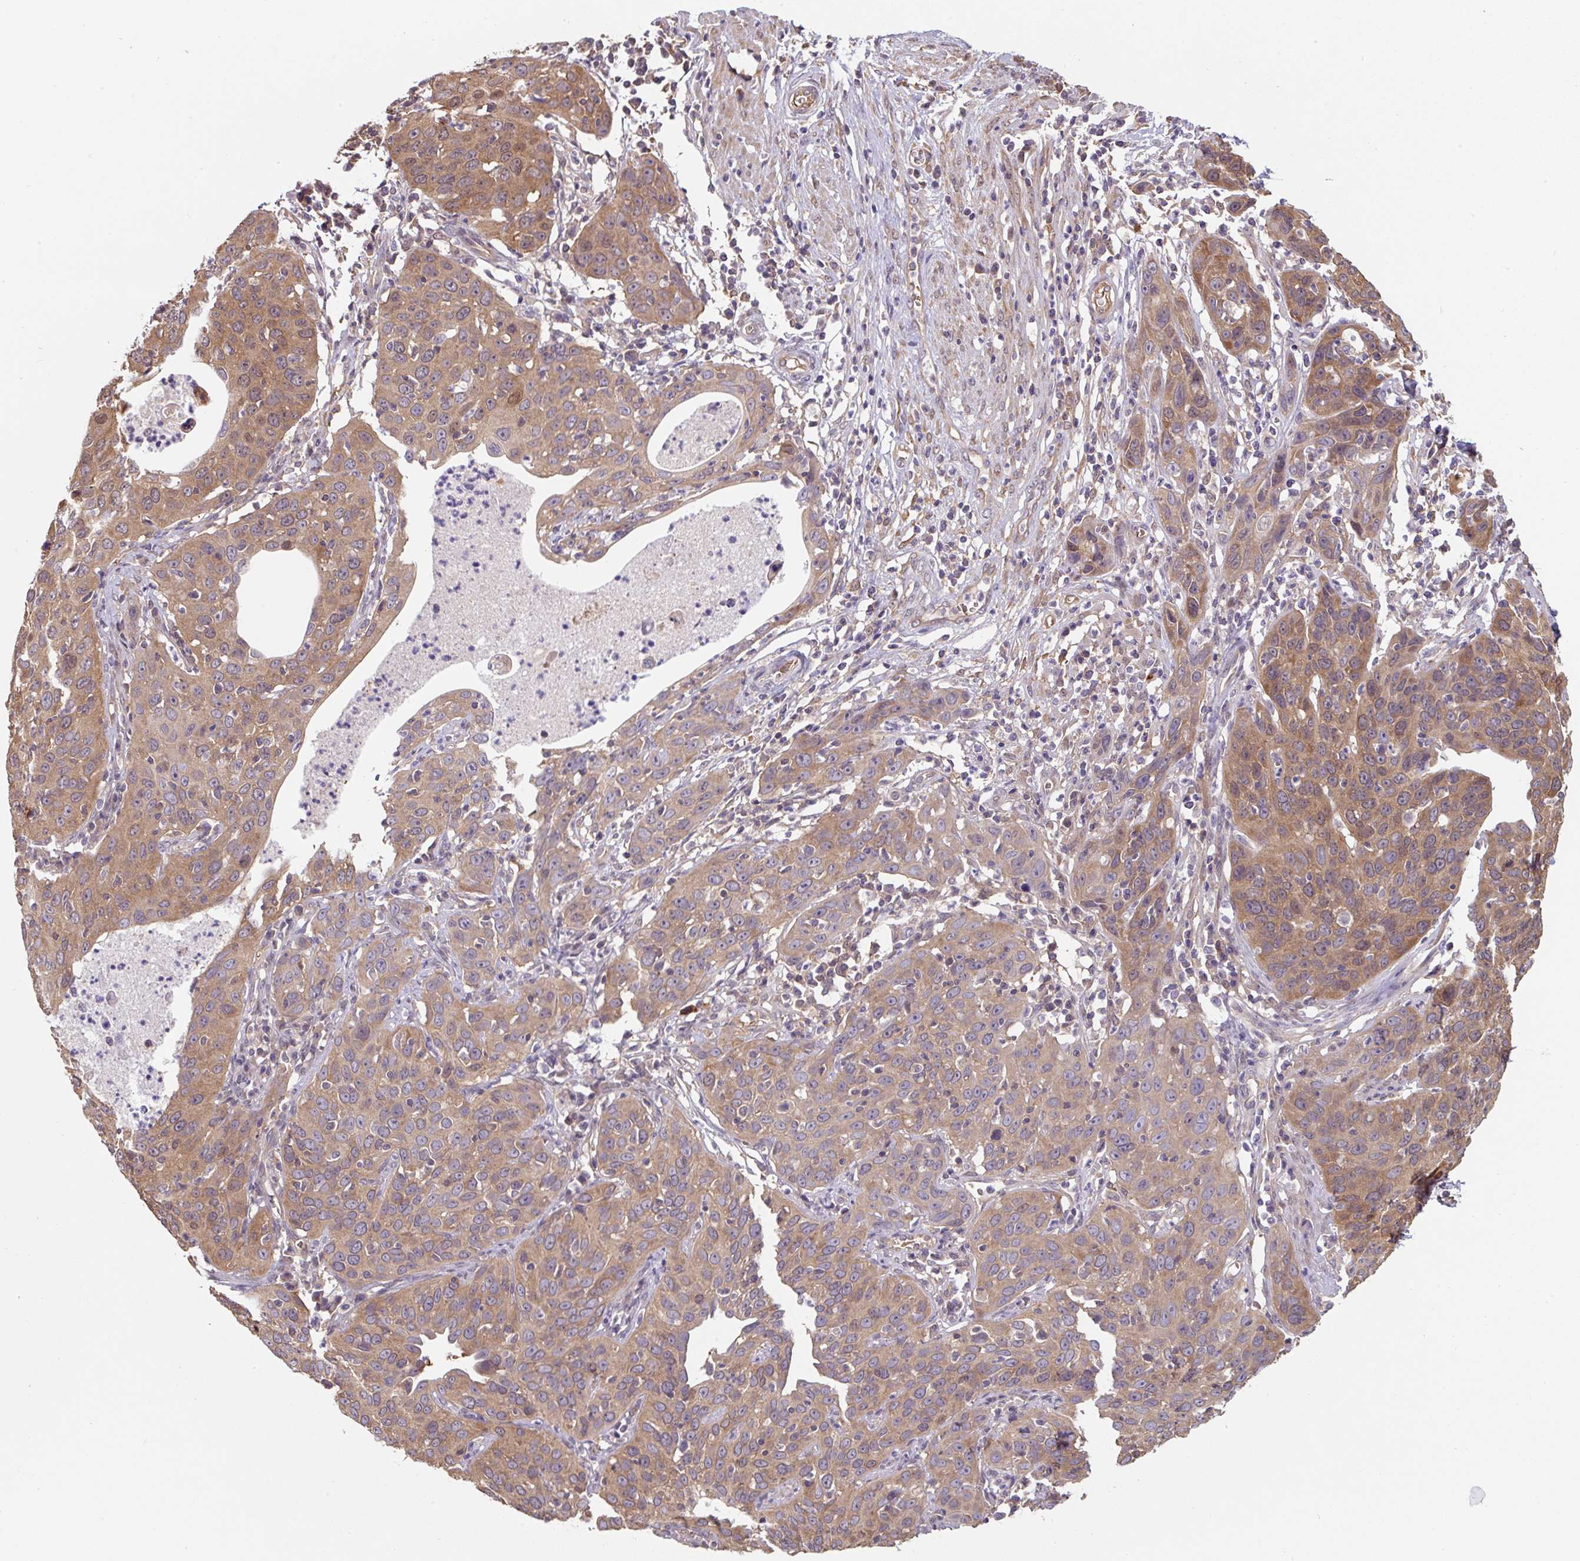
{"staining": {"intensity": "moderate", "quantity": ">75%", "location": "cytoplasmic/membranous"}, "tissue": "cervical cancer", "cell_type": "Tumor cells", "image_type": "cancer", "snomed": [{"axis": "morphology", "description": "Squamous cell carcinoma, NOS"}, {"axis": "topography", "description": "Cervix"}], "caption": "A brown stain highlights moderate cytoplasmic/membranous positivity of a protein in human squamous cell carcinoma (cervical) tumor cells.", "gene": "ST13", "patient": {"sex": "female", "age": 36}}